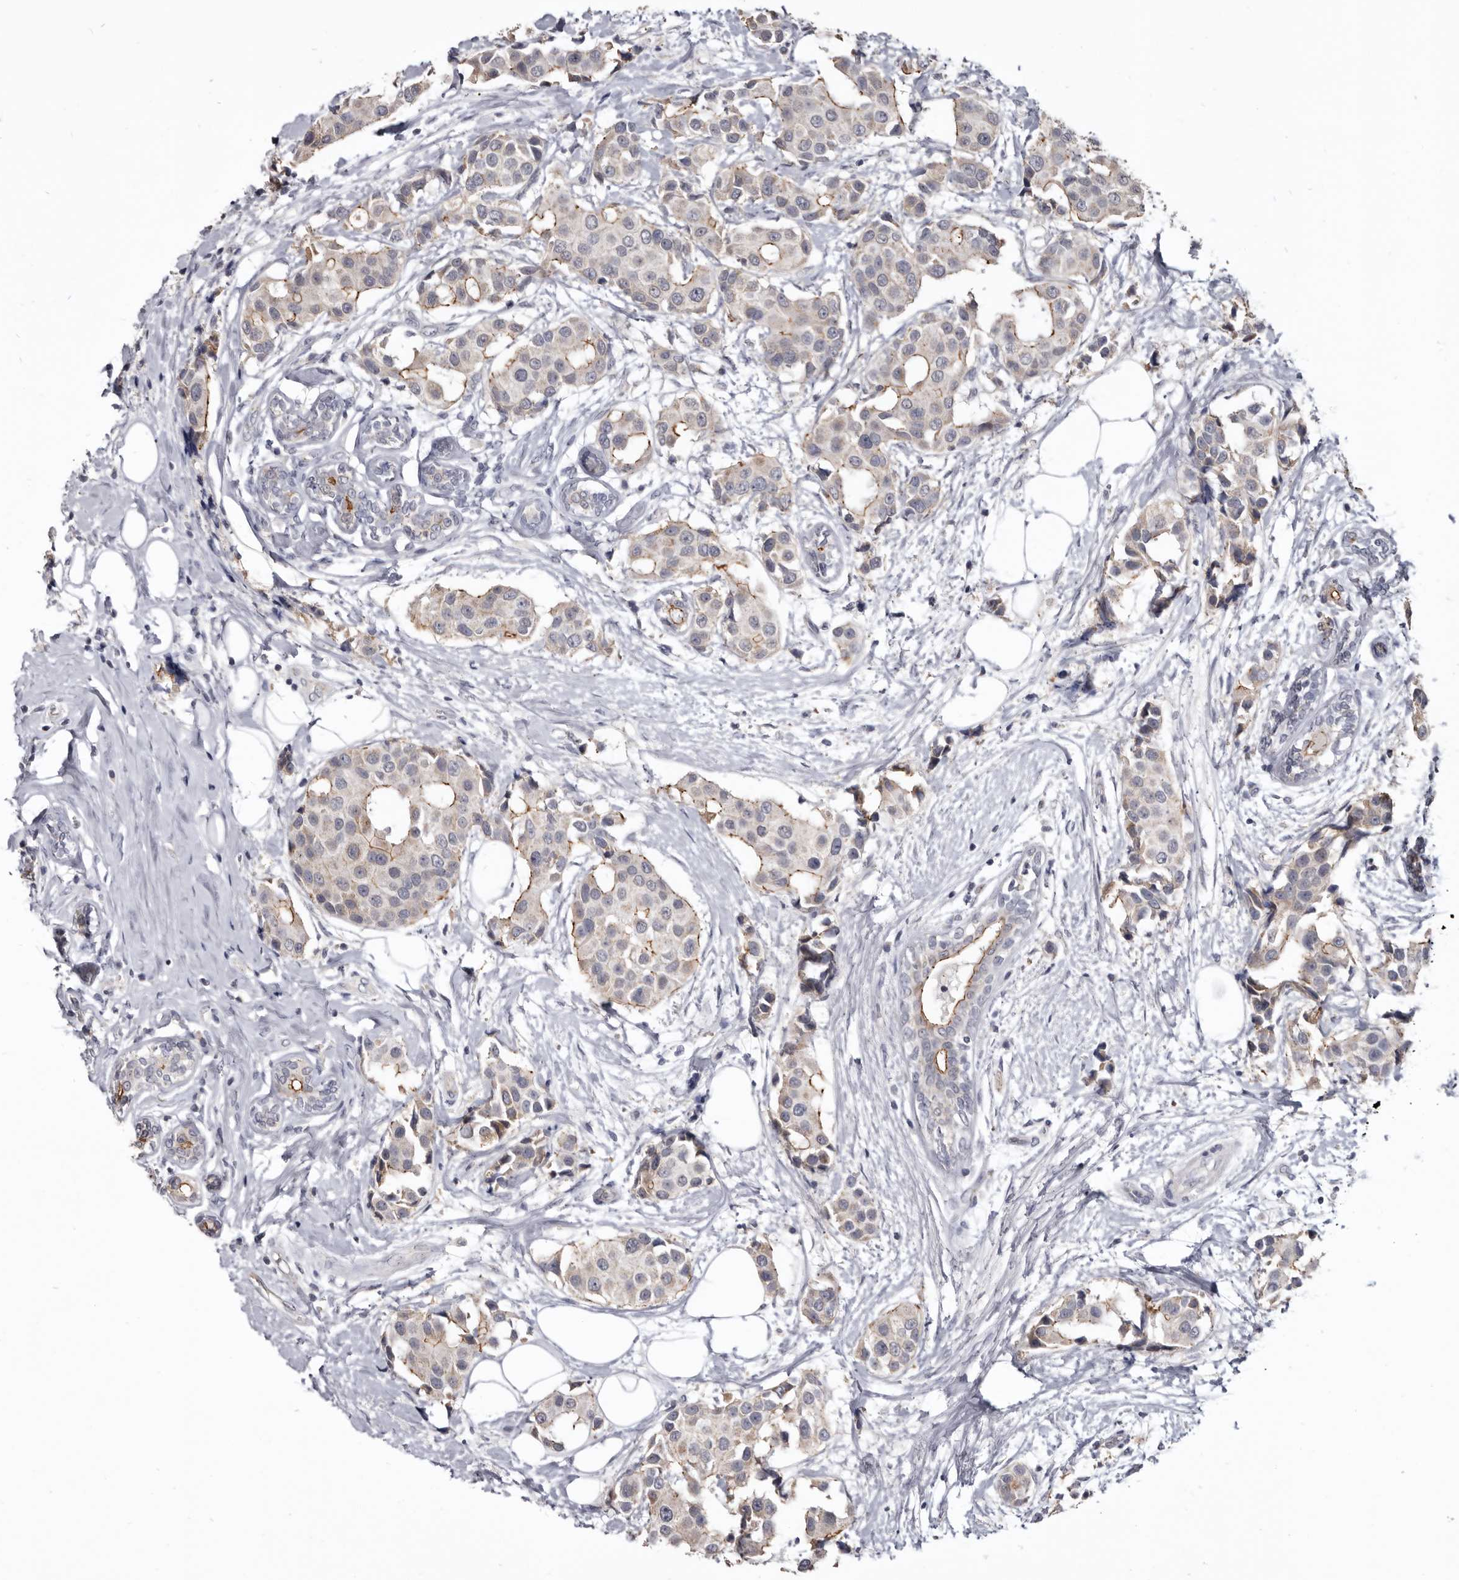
{"staining": {"intensity": "moderate", "quantity": "25%-75%", "location": "cytoplasmic/membranous"}, "tissue": "breast cancer", "cell_type": "Tumor cells", "image_type": "cancer", "snomed": [{"axis": "morphology", "description": "Normal tissue, NOS"}, {"axis": "morphology", "description": "Duct carcinoma"}, {"axis": "topography", "description": "Breast"}], "caption": "A micrograph showing moderate cytoplasmic/membranous positivity in approximately 25%-75% of tumor cells in breast cancer, as visualized by brown immunohistochemical staining.", "gene": "CGN", "patient": {"sex": "female", "age": 39}}